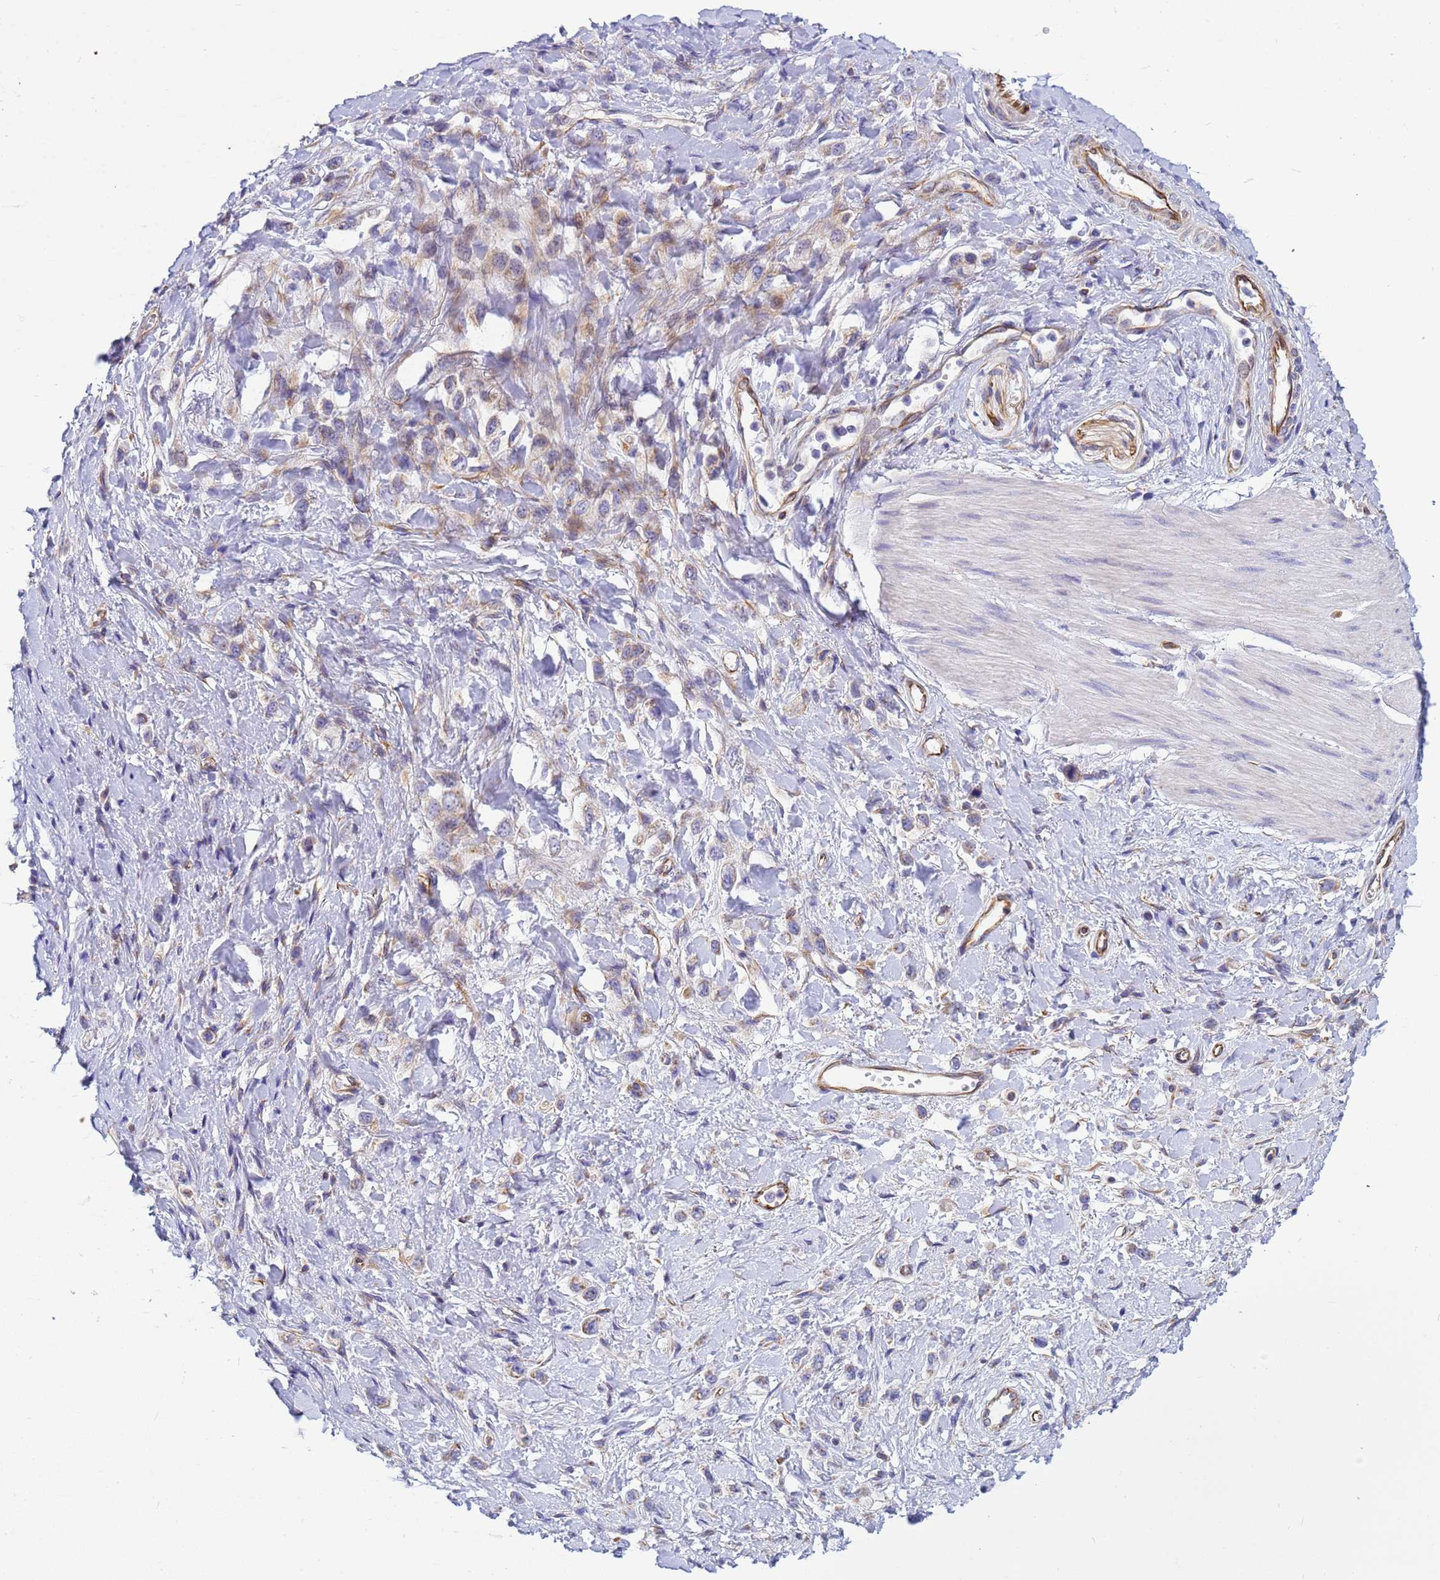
{"staining": {"intensity": "weak", "quantity": "<25%", "location": "cytoplasmic/membranous"}, "tissue": "stomach cancer", "cell_type": "Tumor cells", "image_type": "cancer", "snomed": [{"axis": "morphology", "description": "Adenocarcinoma, NOS"}, {"axis": "topography", "description": "Stomach"}], "caption": "The micrograph exhibits no staining of tumor cells in stomach cancer (adenocarcinoma).", "gene": "UBXN2B", "patient": {"sex": "female", "age": 65}}